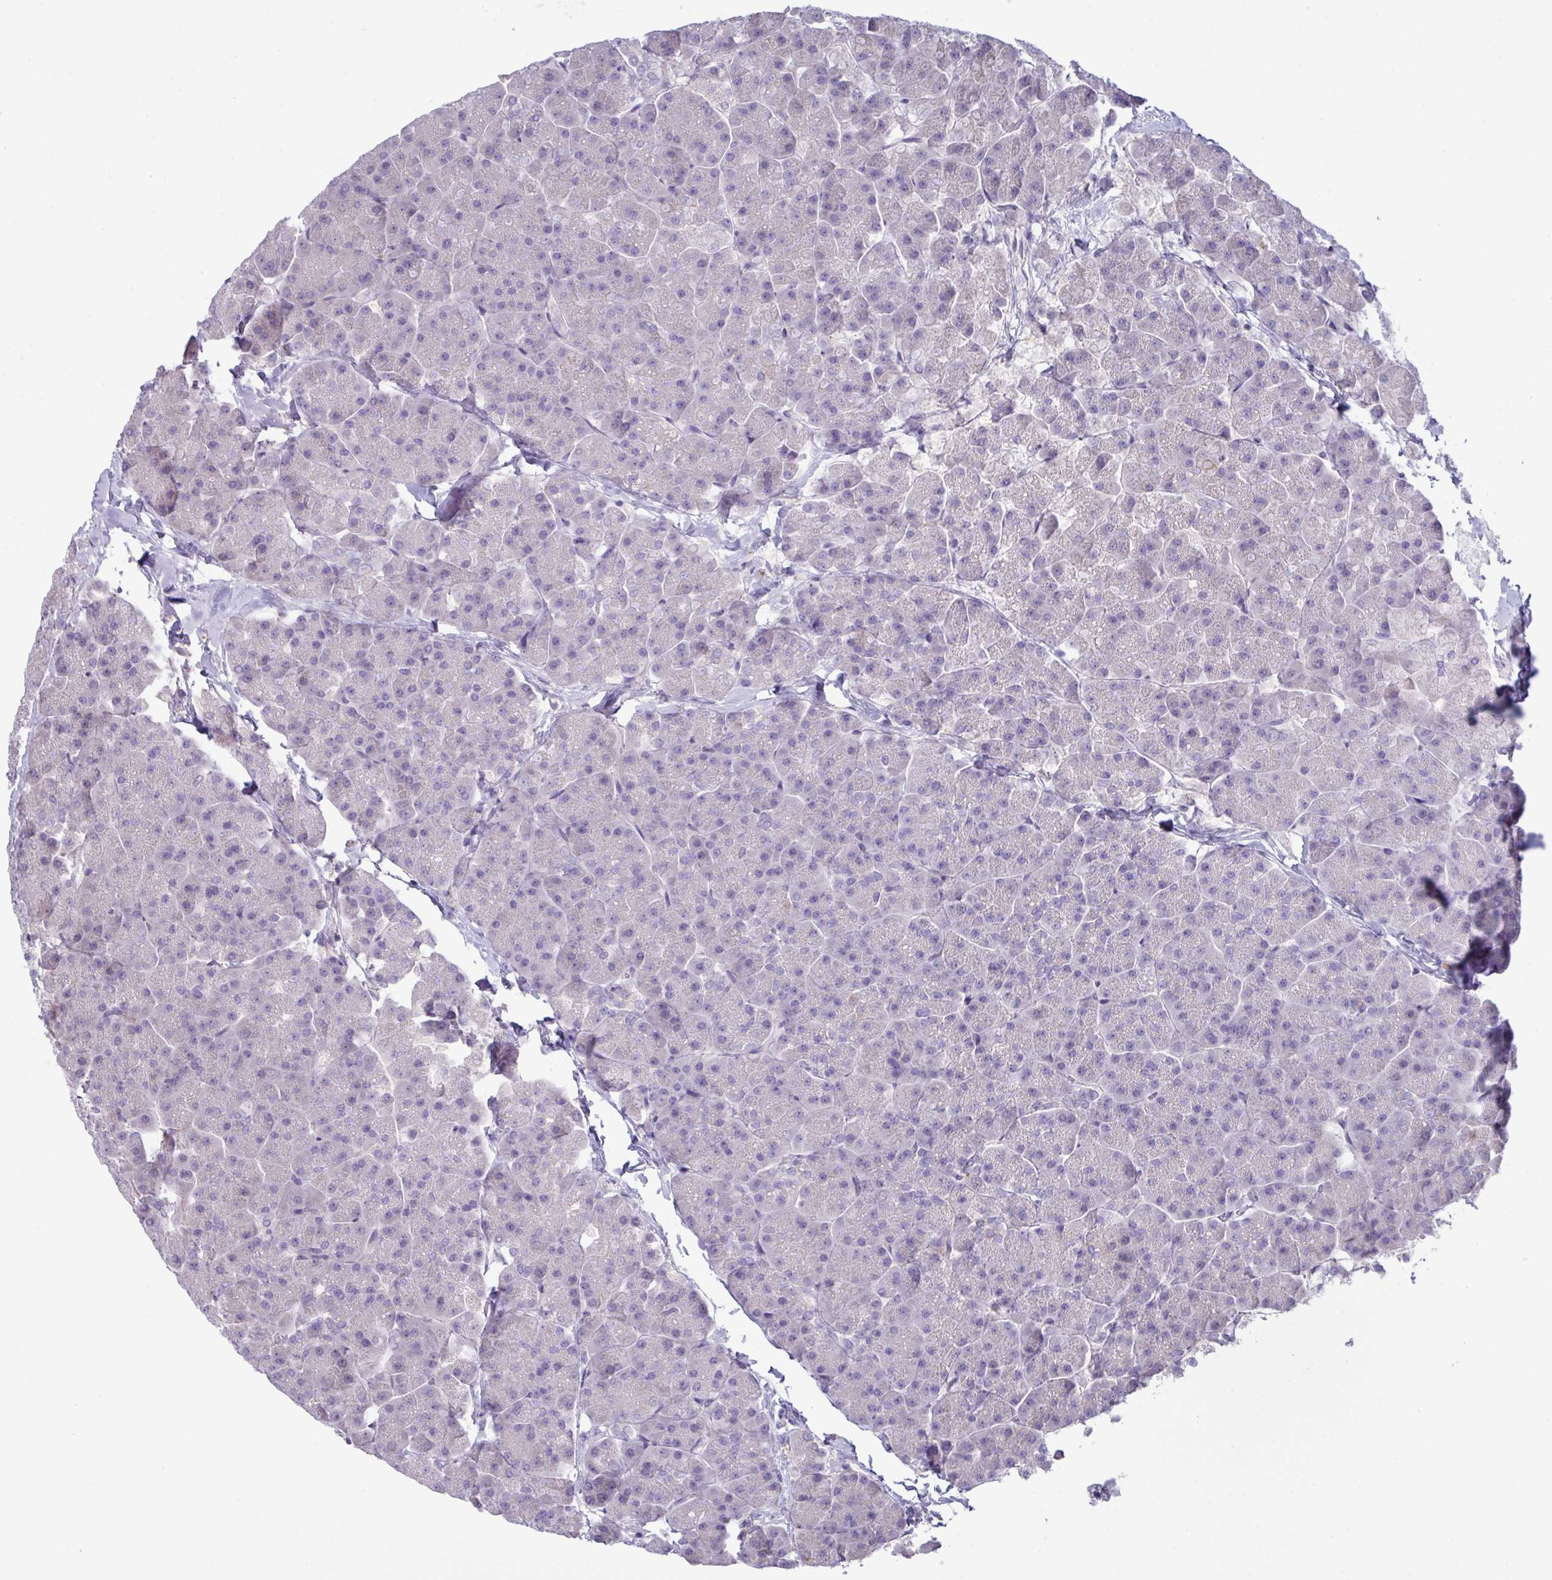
{"staining": {"intensity": "negative", "quantity": "none", "location": "none"}, "tissue": "pancreas", "cell_type": "Exocrine glandular cells", "image_type": "normal", "snomed": [{"axis": "morphology", "description": "Normal tissue, NOS"}, {"axis": "topography", "description": "Pancreas"}, {"axis": "topography", "description": "Peripheral nerve tissue"}], "caption": "A high-resolution micrograph shows immunohistochemistry (IHC) staining of unremarkable pancreas, which shows no significant expression in exocrine glandular cells.", "gene": "IRGC", "patient": {"sex": "male", "age": 54}}